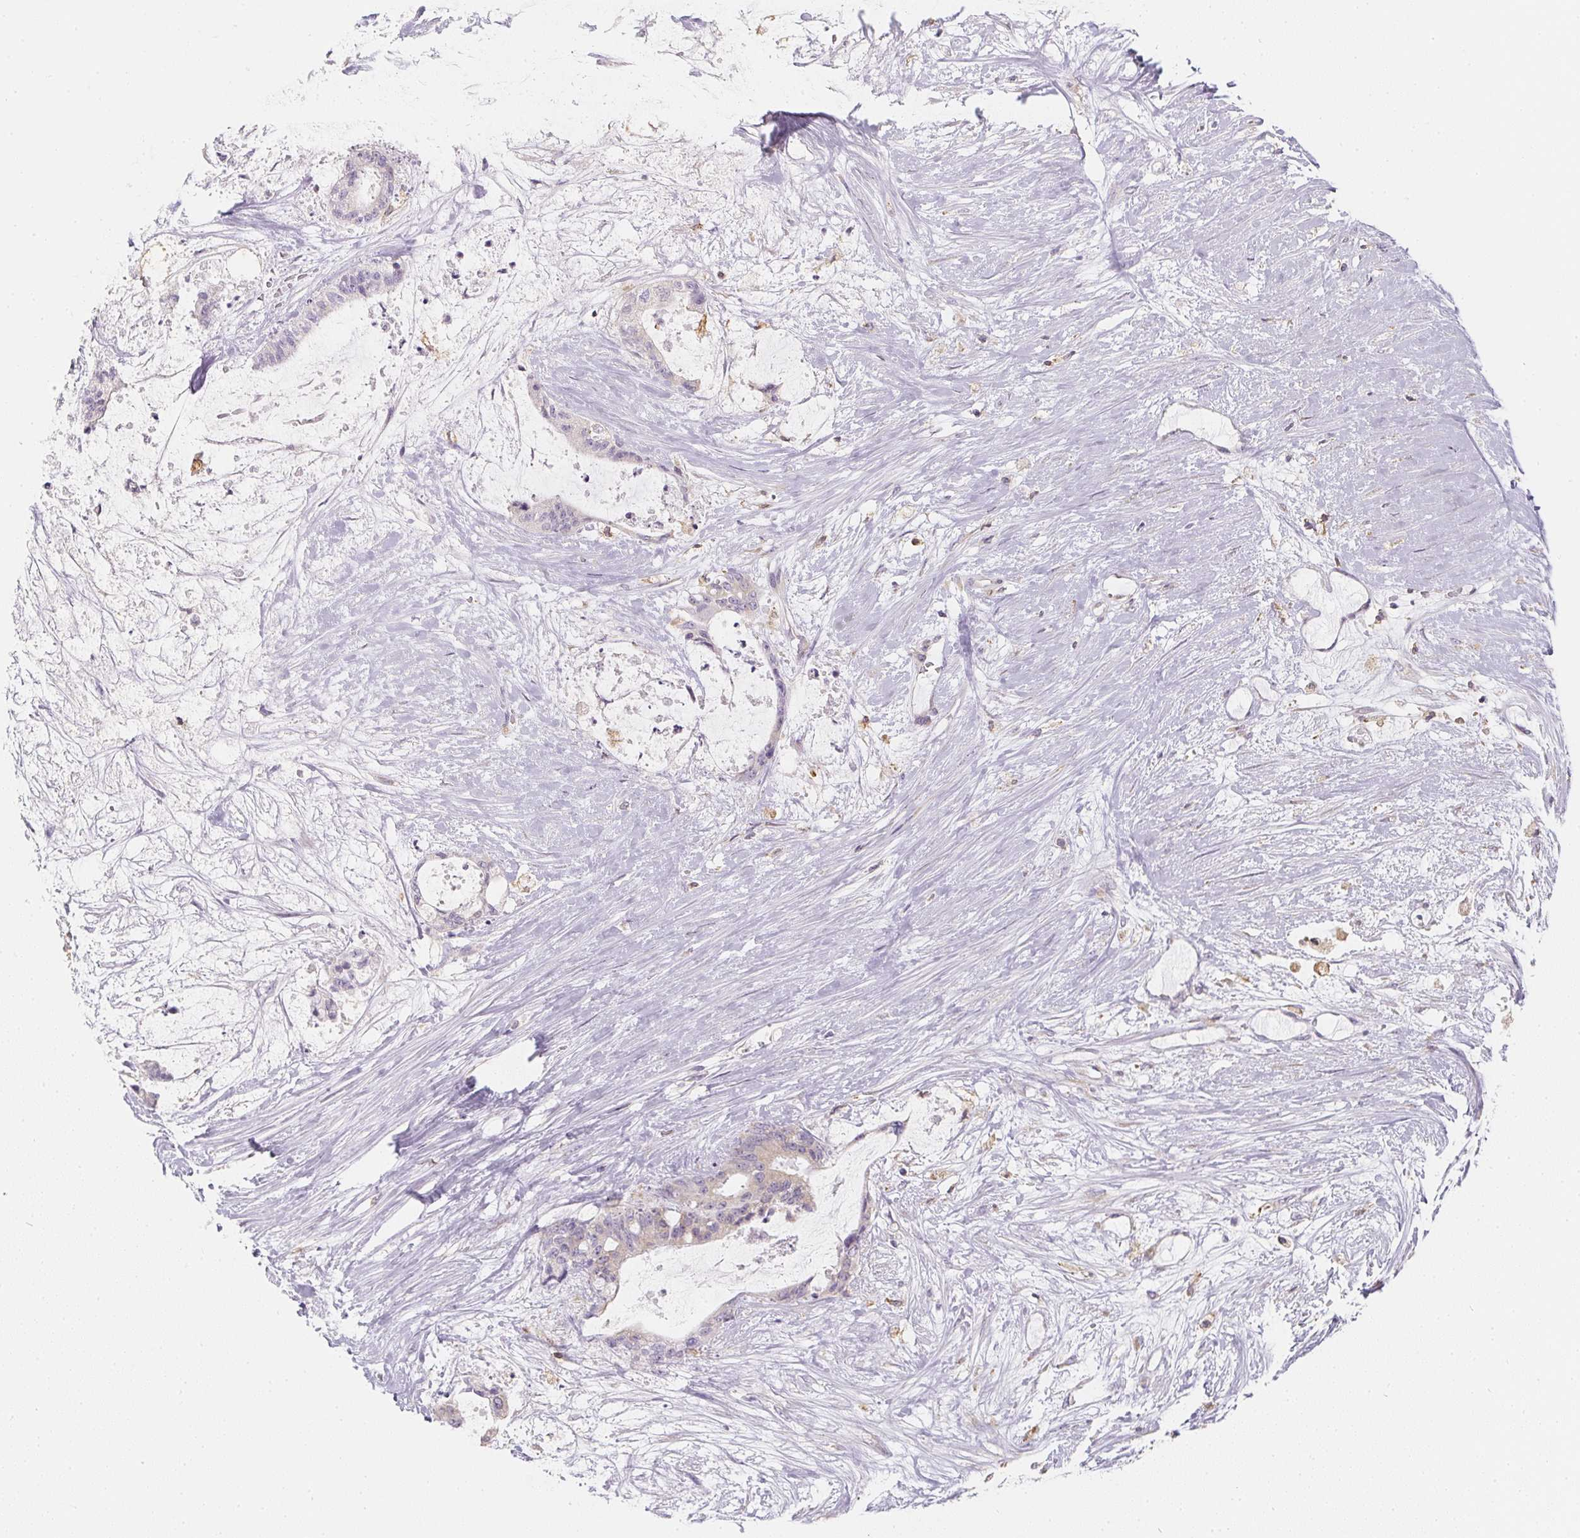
{"staining": {"intensity": "weak", "quantity": "<25%", "location": "cytoplasmic/membranous"}, "tissue": "liver cancer", "cell_type": "Tumor cells", "image_type": "cancer", "snomed": [{"axis": "morphology", "description": "Normal tissue, NOS"}, {"axis": "morphology", "description": "Cholangiocarcinoma"}, {"axis": "topography", "description": "Liver"}, {"axis": "topography", "description": "Peripheral nerve tissue"}], "caption": "This is an immunohistochemistry (IHC) photomicrograph of liver cancer (cholangiocarcinoma). There is no positivity in tumor cells.", "gene": "SOAT1", "patient": {"sex": "female", "age": 73}}